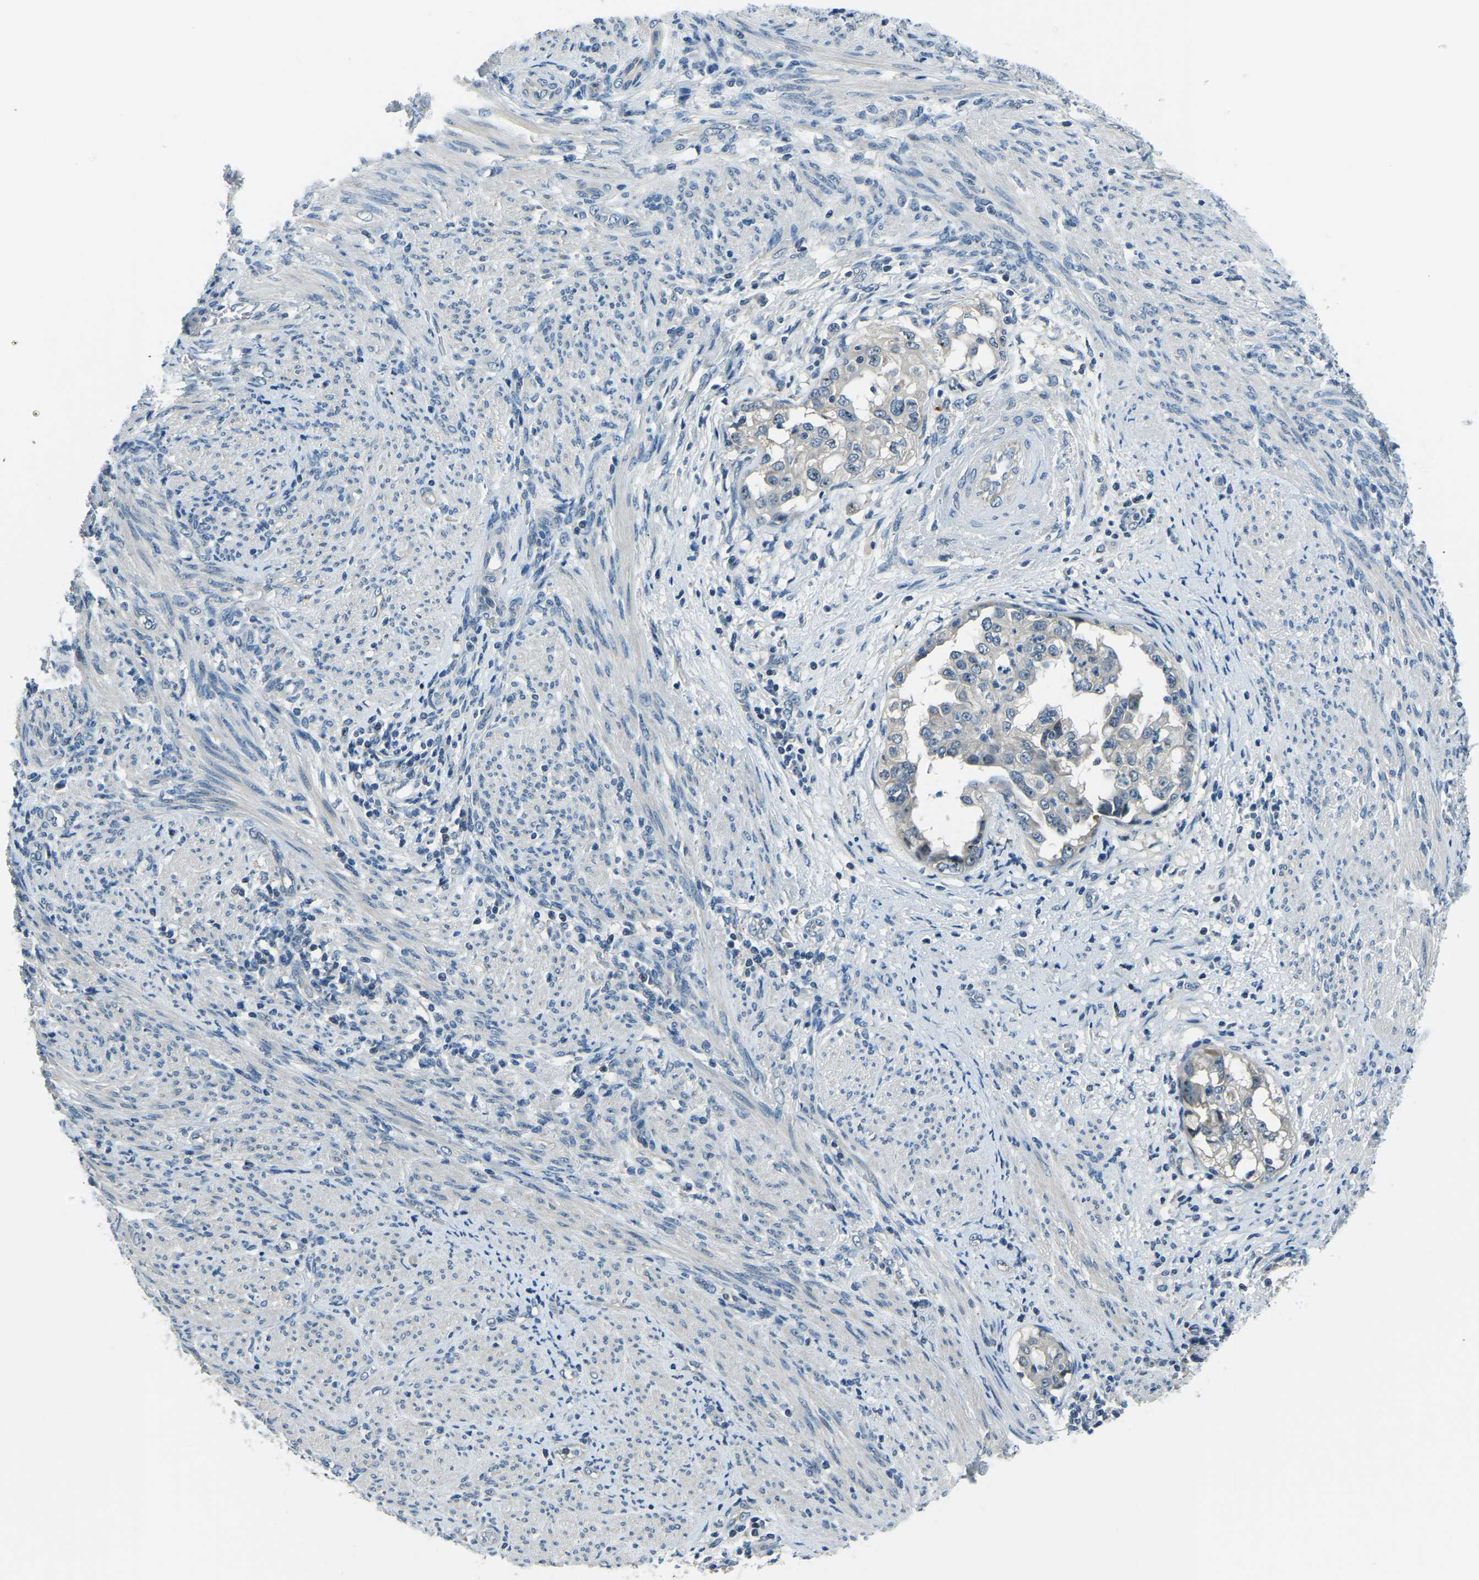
{"staining": {"intensity": "negative", "quantity": "none", "location": "none"}, "tissue": "endometrial cancer", "cell_type": "Tumor cells", "image_type": "cancer", "snomed": [{"axis": "morphology", "description": "Adenocarcinoma, NOS"}, {"axis": "topography", "description": "Endometrium"}], "caption": "IHC photomicrograph of neoplastic tissue: endometrial cancer stained with DAB demonstrates no significant protein positivity in tumor cells.", "gene": "RRP1", "patient": {"sex": "female", "age": 85}}